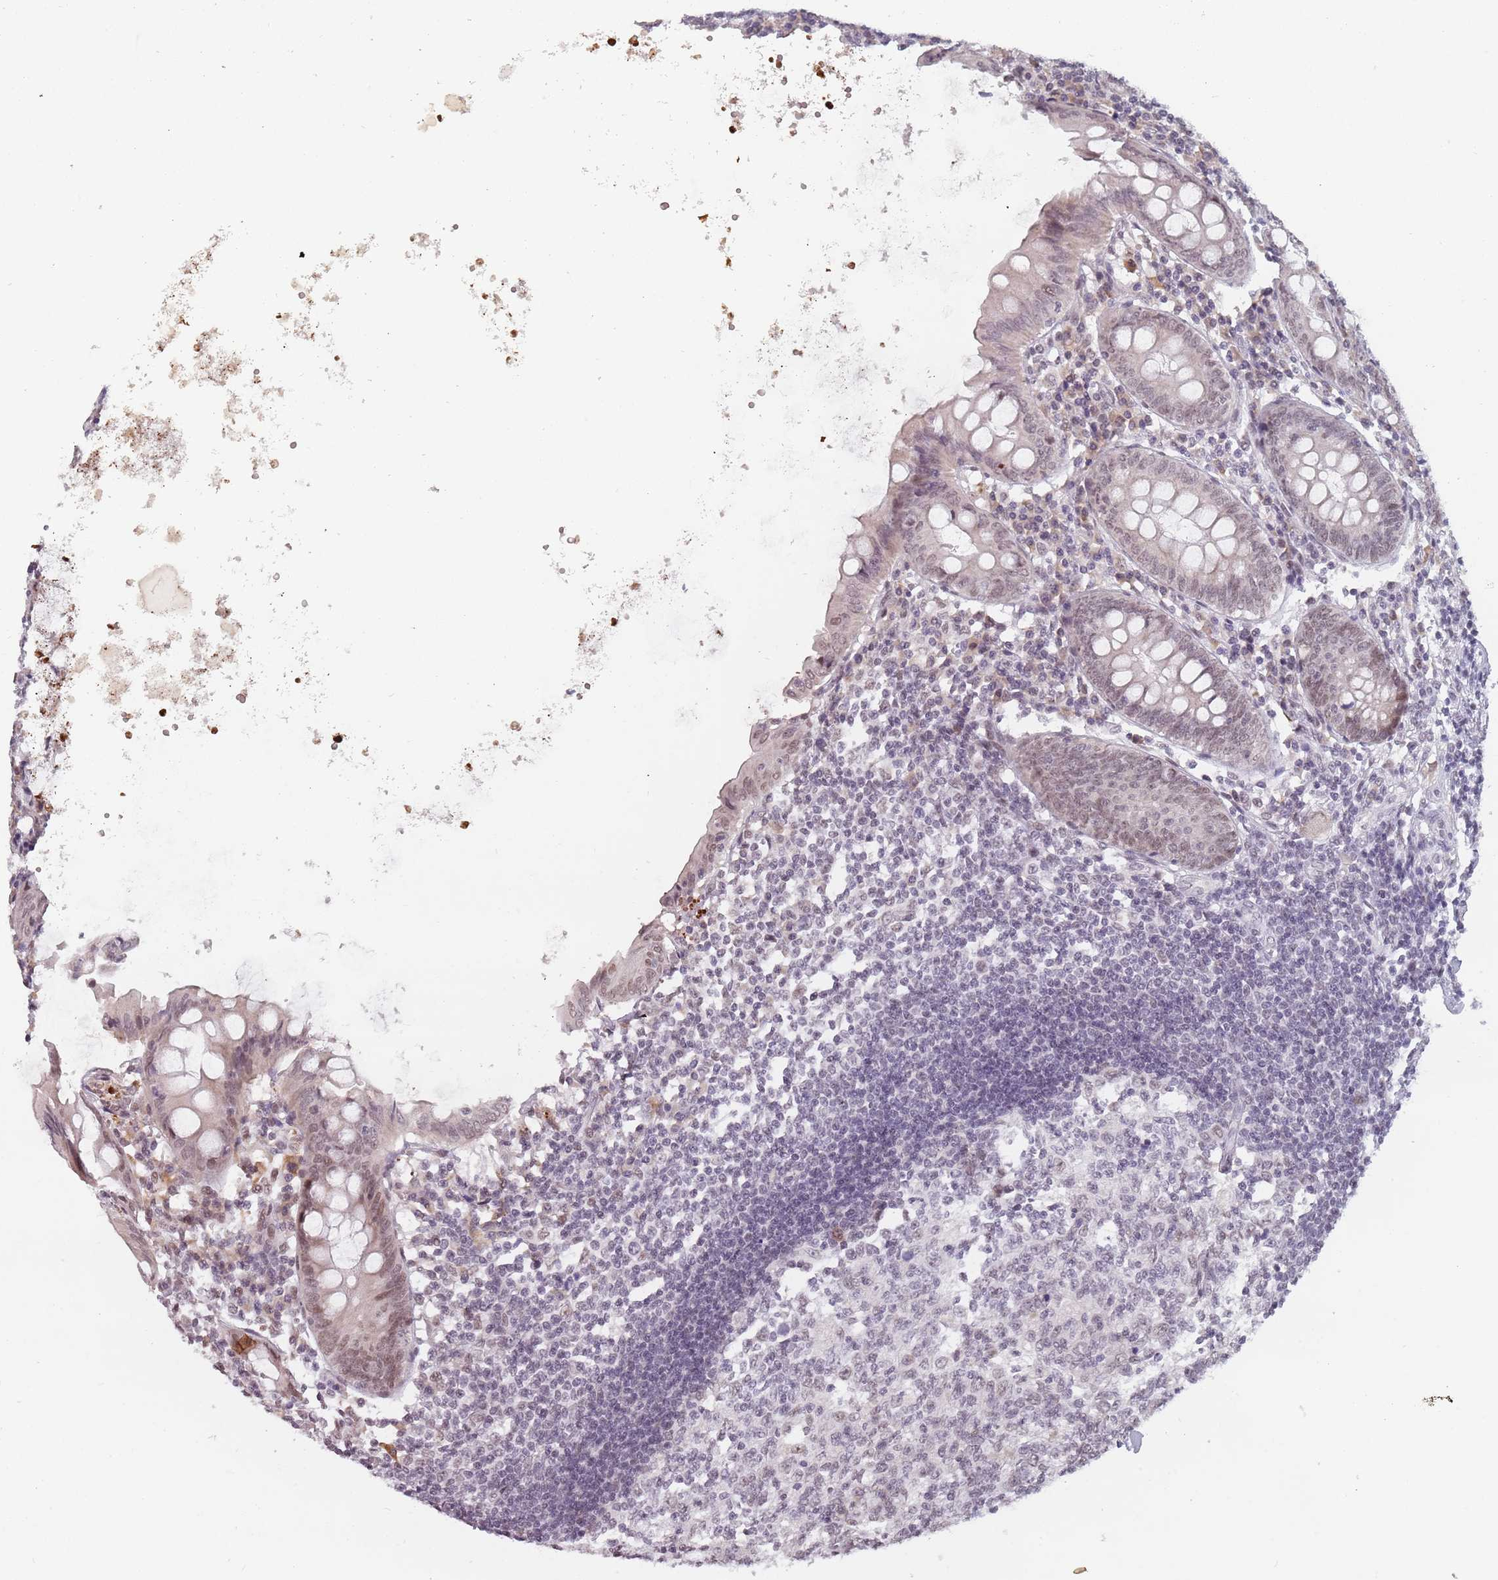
{"staining": {"intensity": "moderate", "quantity": "25%-75%", "location": "nuclear"}, "tissue": "appendix", "cell_type": "Glandular cells", "image_type": "normal", "snomed": [{"axis": "morphology", "description": "Normal tissue, NOS"}, {"axis": "topography", "description": "Appendix"}], "caption": "A medium amount of moderate nuclear positivity is present in approximately 25%-75% of glandular cells in normal appendix. The protein is stained brown, and the nuclei are stained in blue (DAB IHC with brightfield microscopy, high magnification).", "gene": "PTCHD1", "patient": {"sex": "female", "age": 54}}